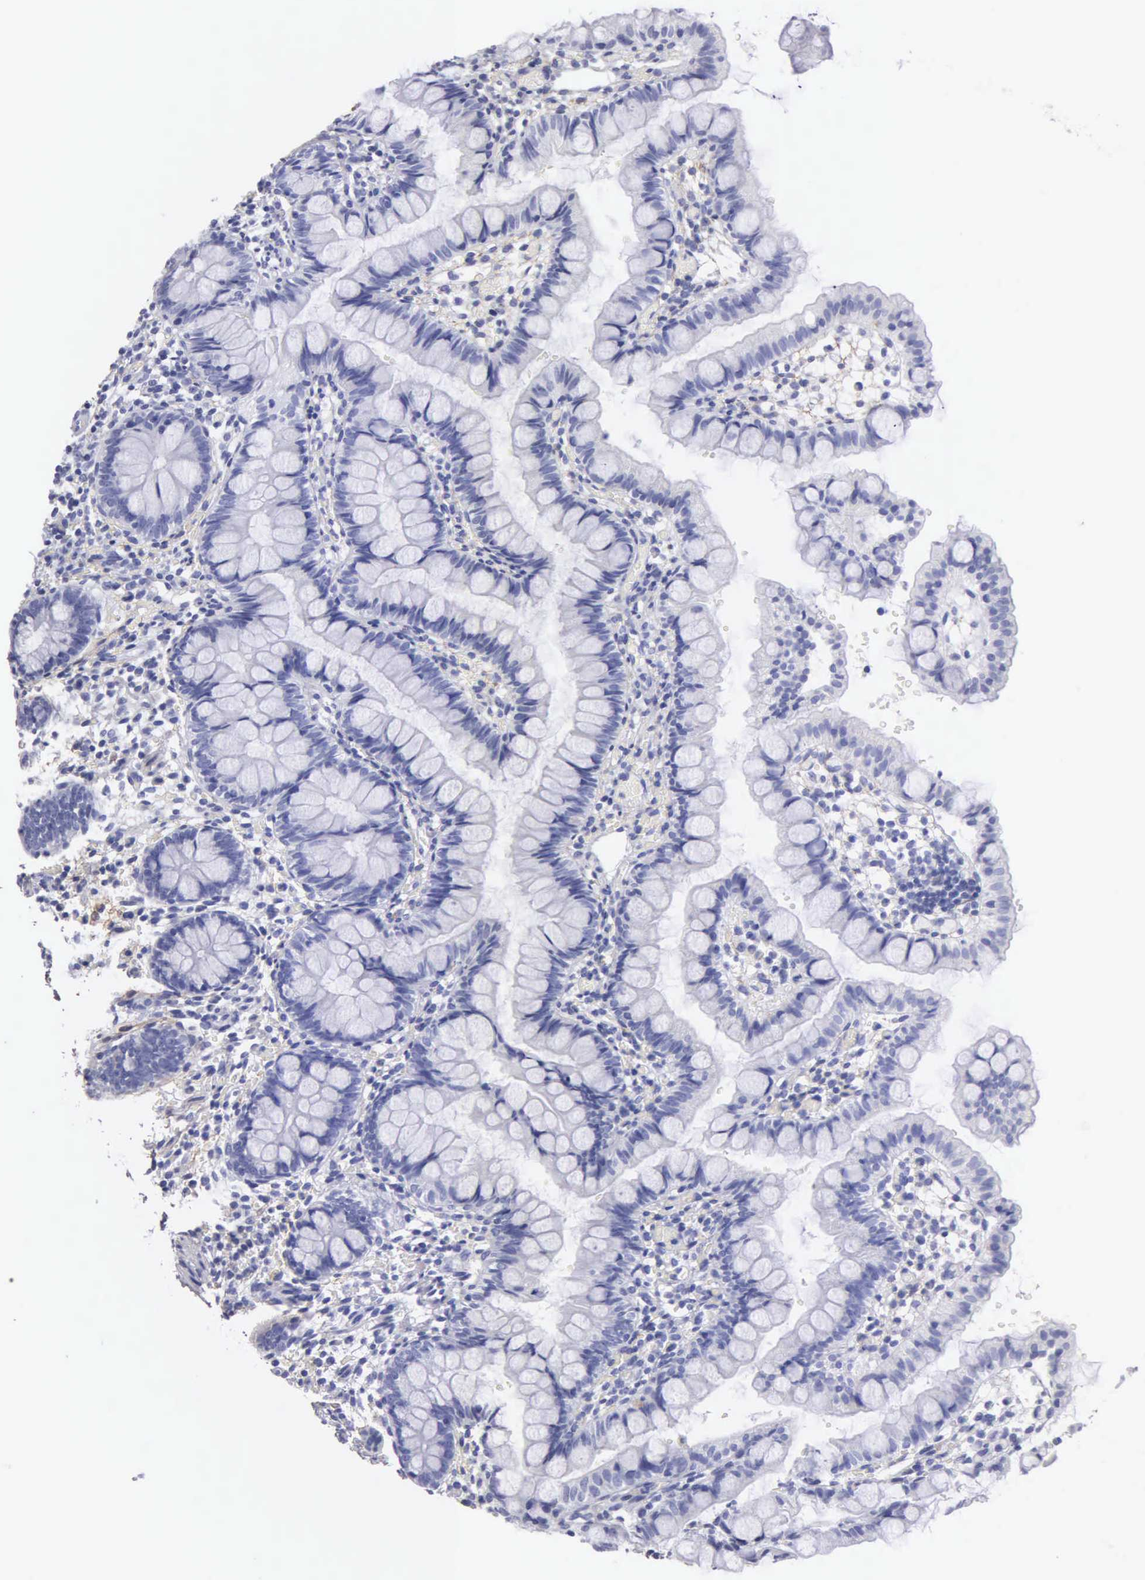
{"staining": {"intensity": "negative", "quantity": "none", "location": "none"}, "tissue": "small intestine", "cell_type": "Glandular cells", "image_type": "normal", "snomed": [{"axis": "morphology", "description": "Normal tissue, NOS"}, {"axis": "topography", "description": "Small intestine"}], "caption": "Immunohistochemical staining of normal human small intestine reveals no significant expression in glandular cells. The staining was performed using DAB to visualize the protein expression in brown, while the nuclei were stained in blue with hematoxylin (Magnification: 20x).", "gene": "FBLN5", "patient": {"sex": "male", "age": 1}}